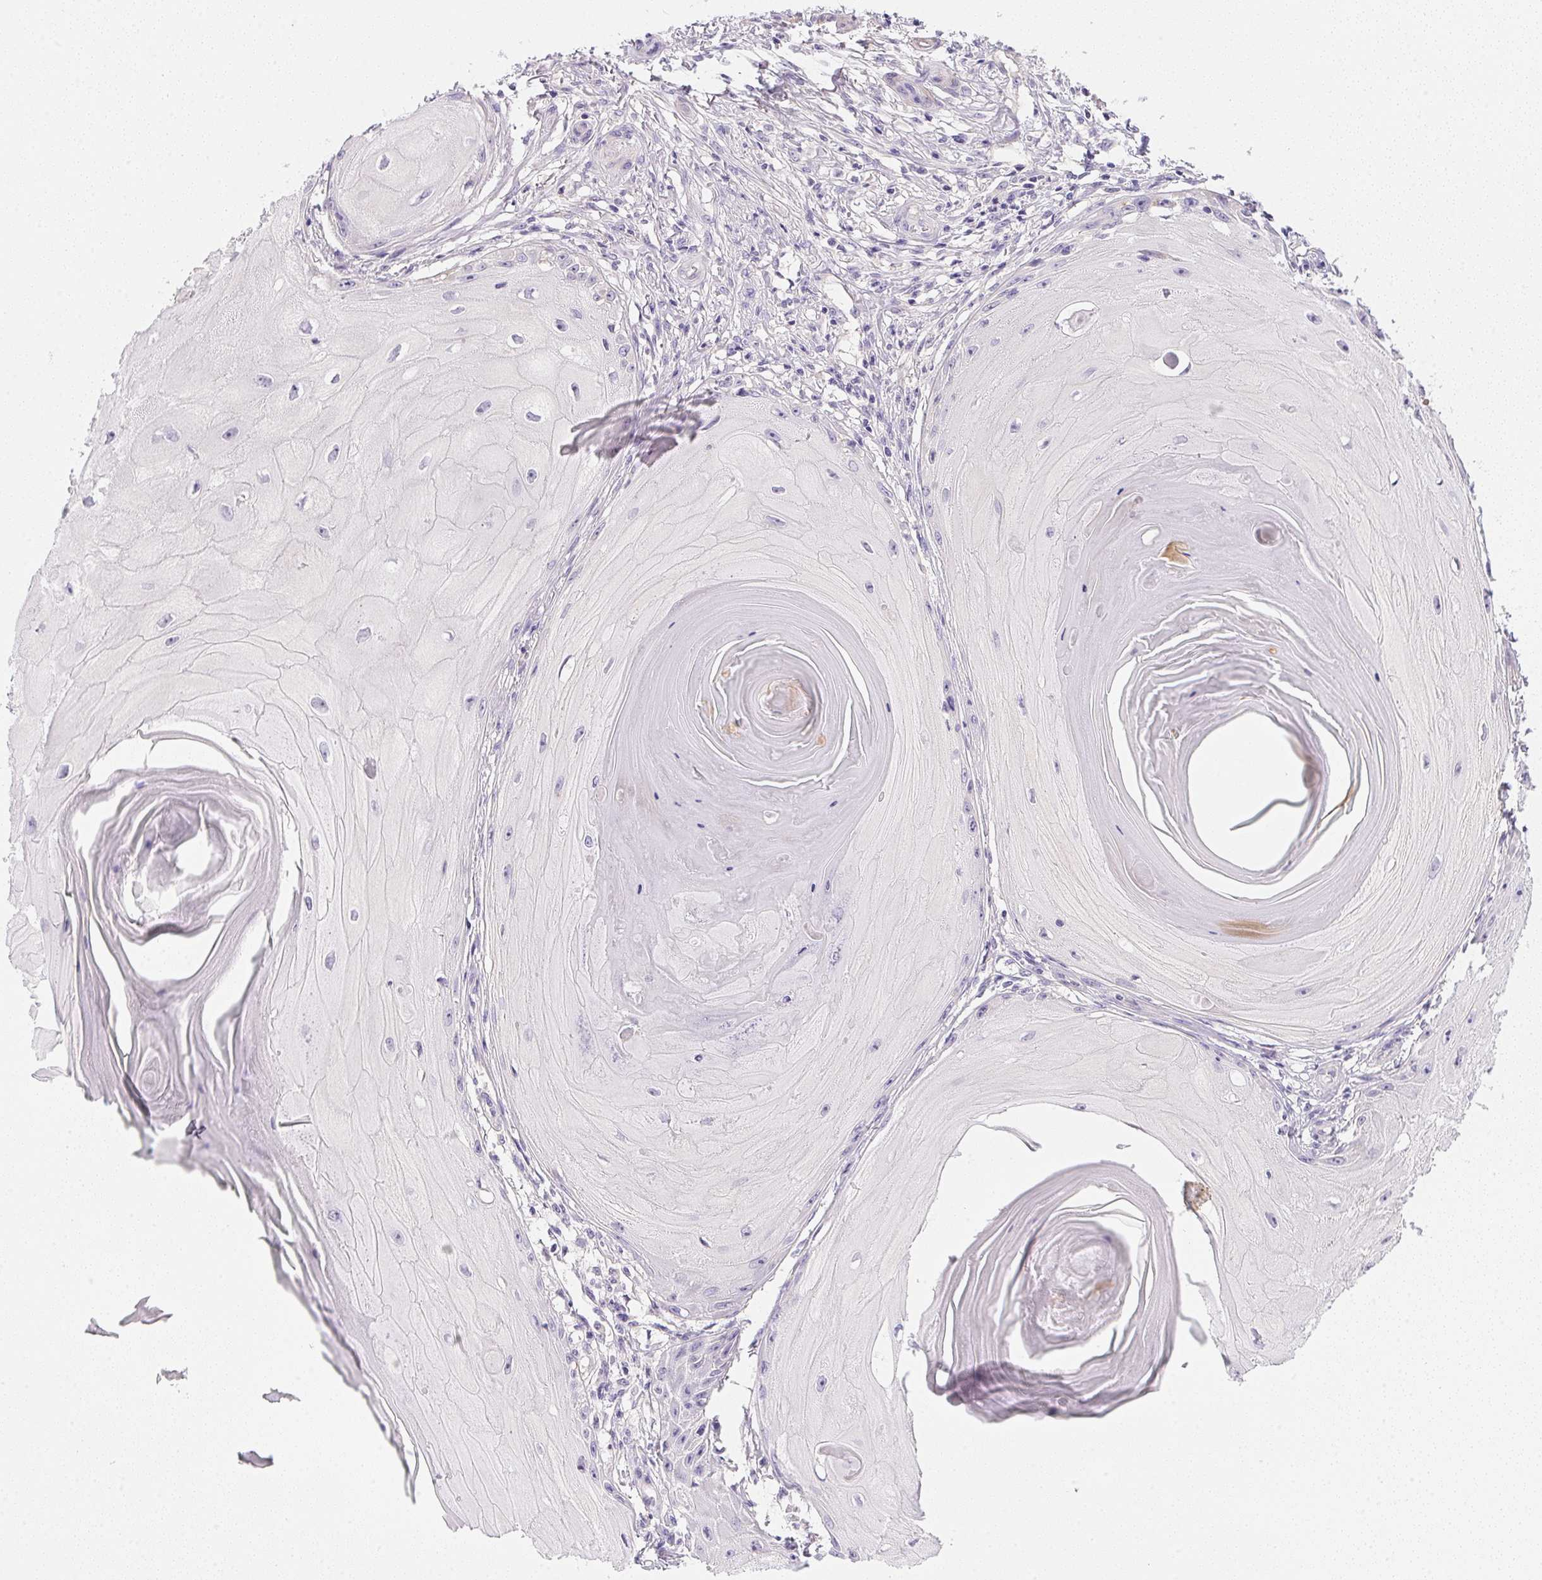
{"staining": {"intensity": "negative", "quantity": "none", "location": "none"}, "tissue": "skin cancer", "cell_type": "Tumor cells", "image_type": "cancer", "snomed": [{"axis": "morphology", "description": "Squamous cell carcinoma, NOS"}, {"axis": "topography", "description": "Skin"}], "caption": "This is a micrograph of IHC staining of skin squamous cell carcinoma, which shows no staining in tumor cells.", "gene": "SLC17A7", "patient": {"sex": "female", "age": 77}}